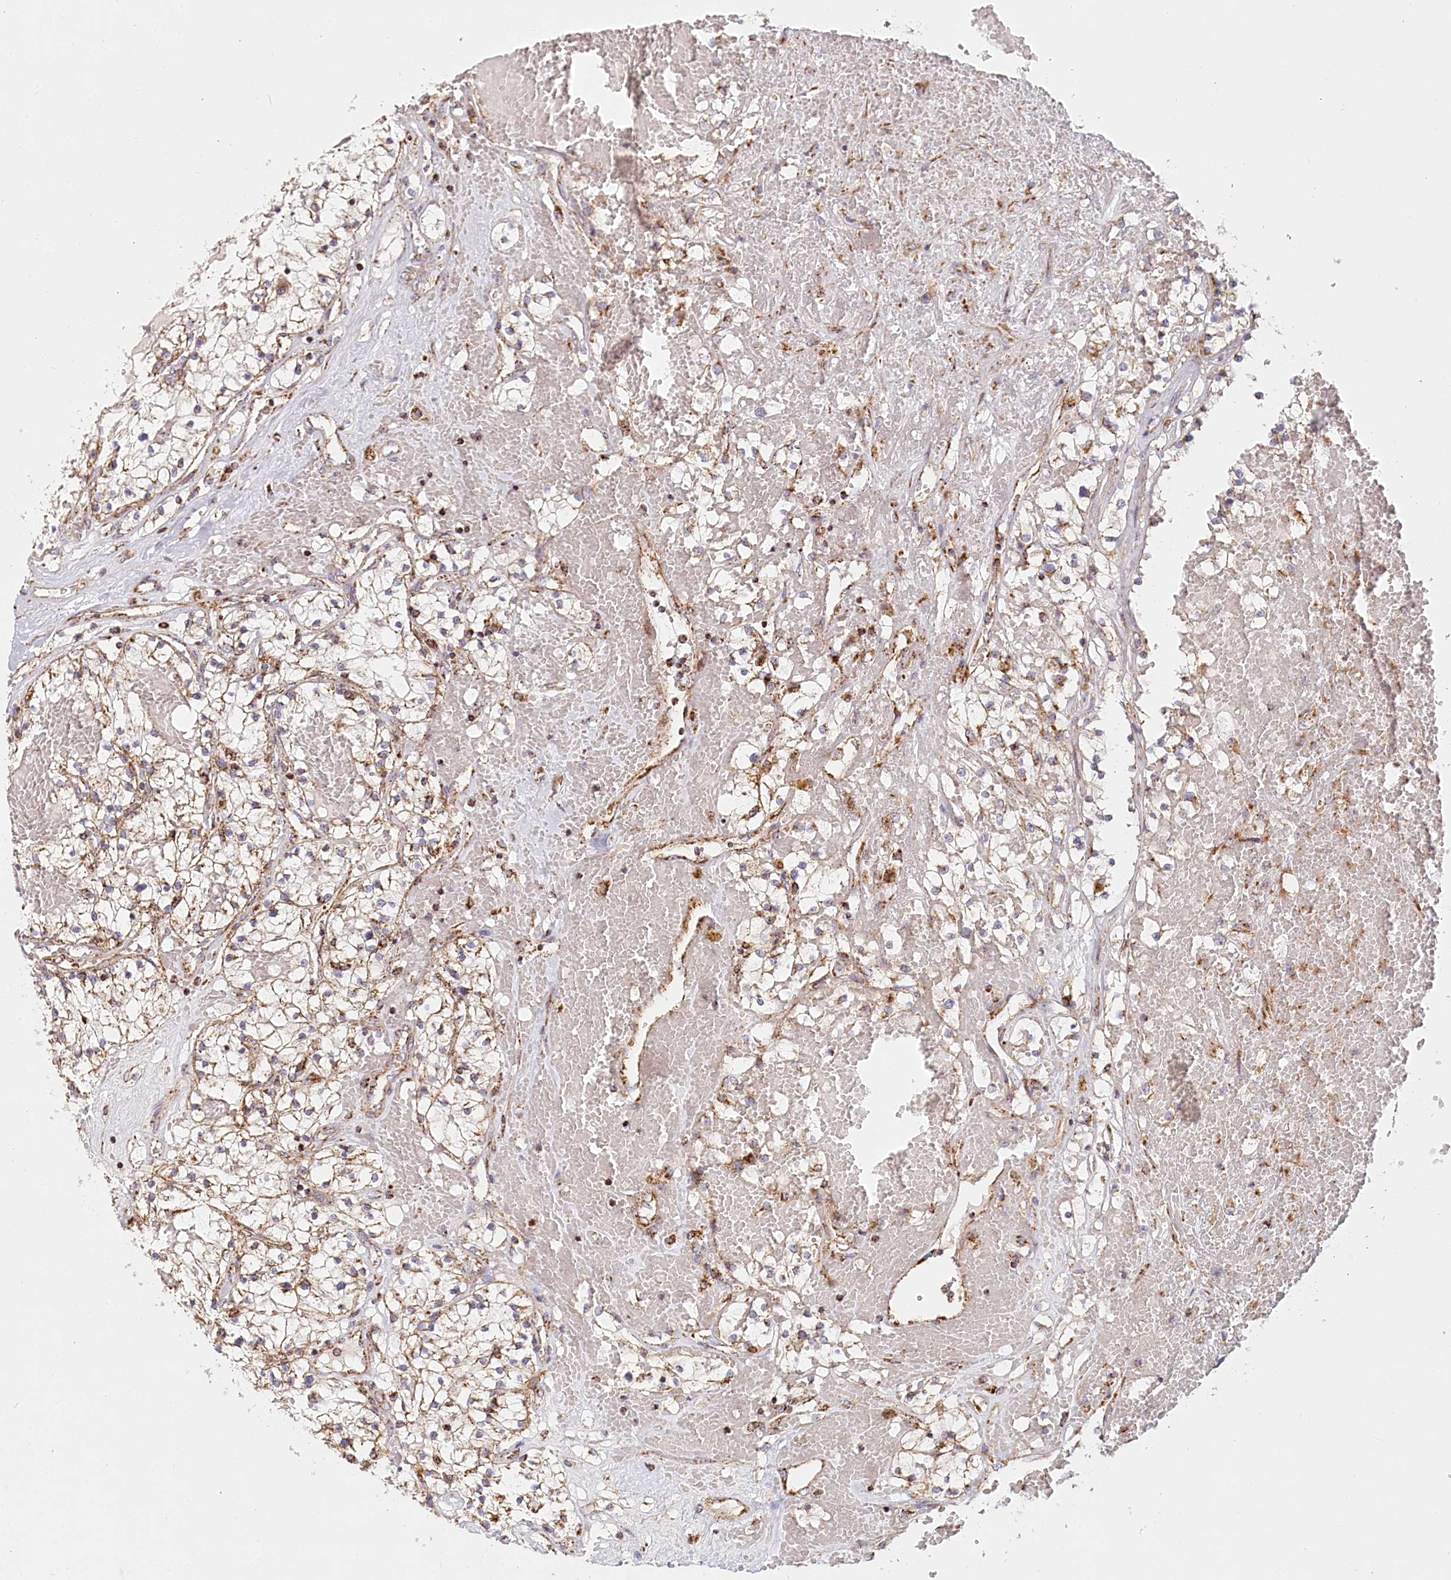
{"staining": {"intensity": "moderate", "quantity": ">75%", "location": "cytoplasmic/membranous"}, "tissue": "renal cancer", "cell_type": "Tumor cells", "image_type": "cancer", "snomed": [{"axis": "morphology", "description": "Normal tissue, NOS"}, {"axis": "morphology", "description": "Adenocarcinoma, NOS"}, {"axis": "topography", "description": "Kidney"}], "caption": "Brown immunohistochemical staining in renal cancer displays moderate cytoplasmic/membranous expression in approximately >75% of tumor cells.", "gene": "UMPS", "patient": {"sex": "male", "age": 68}}